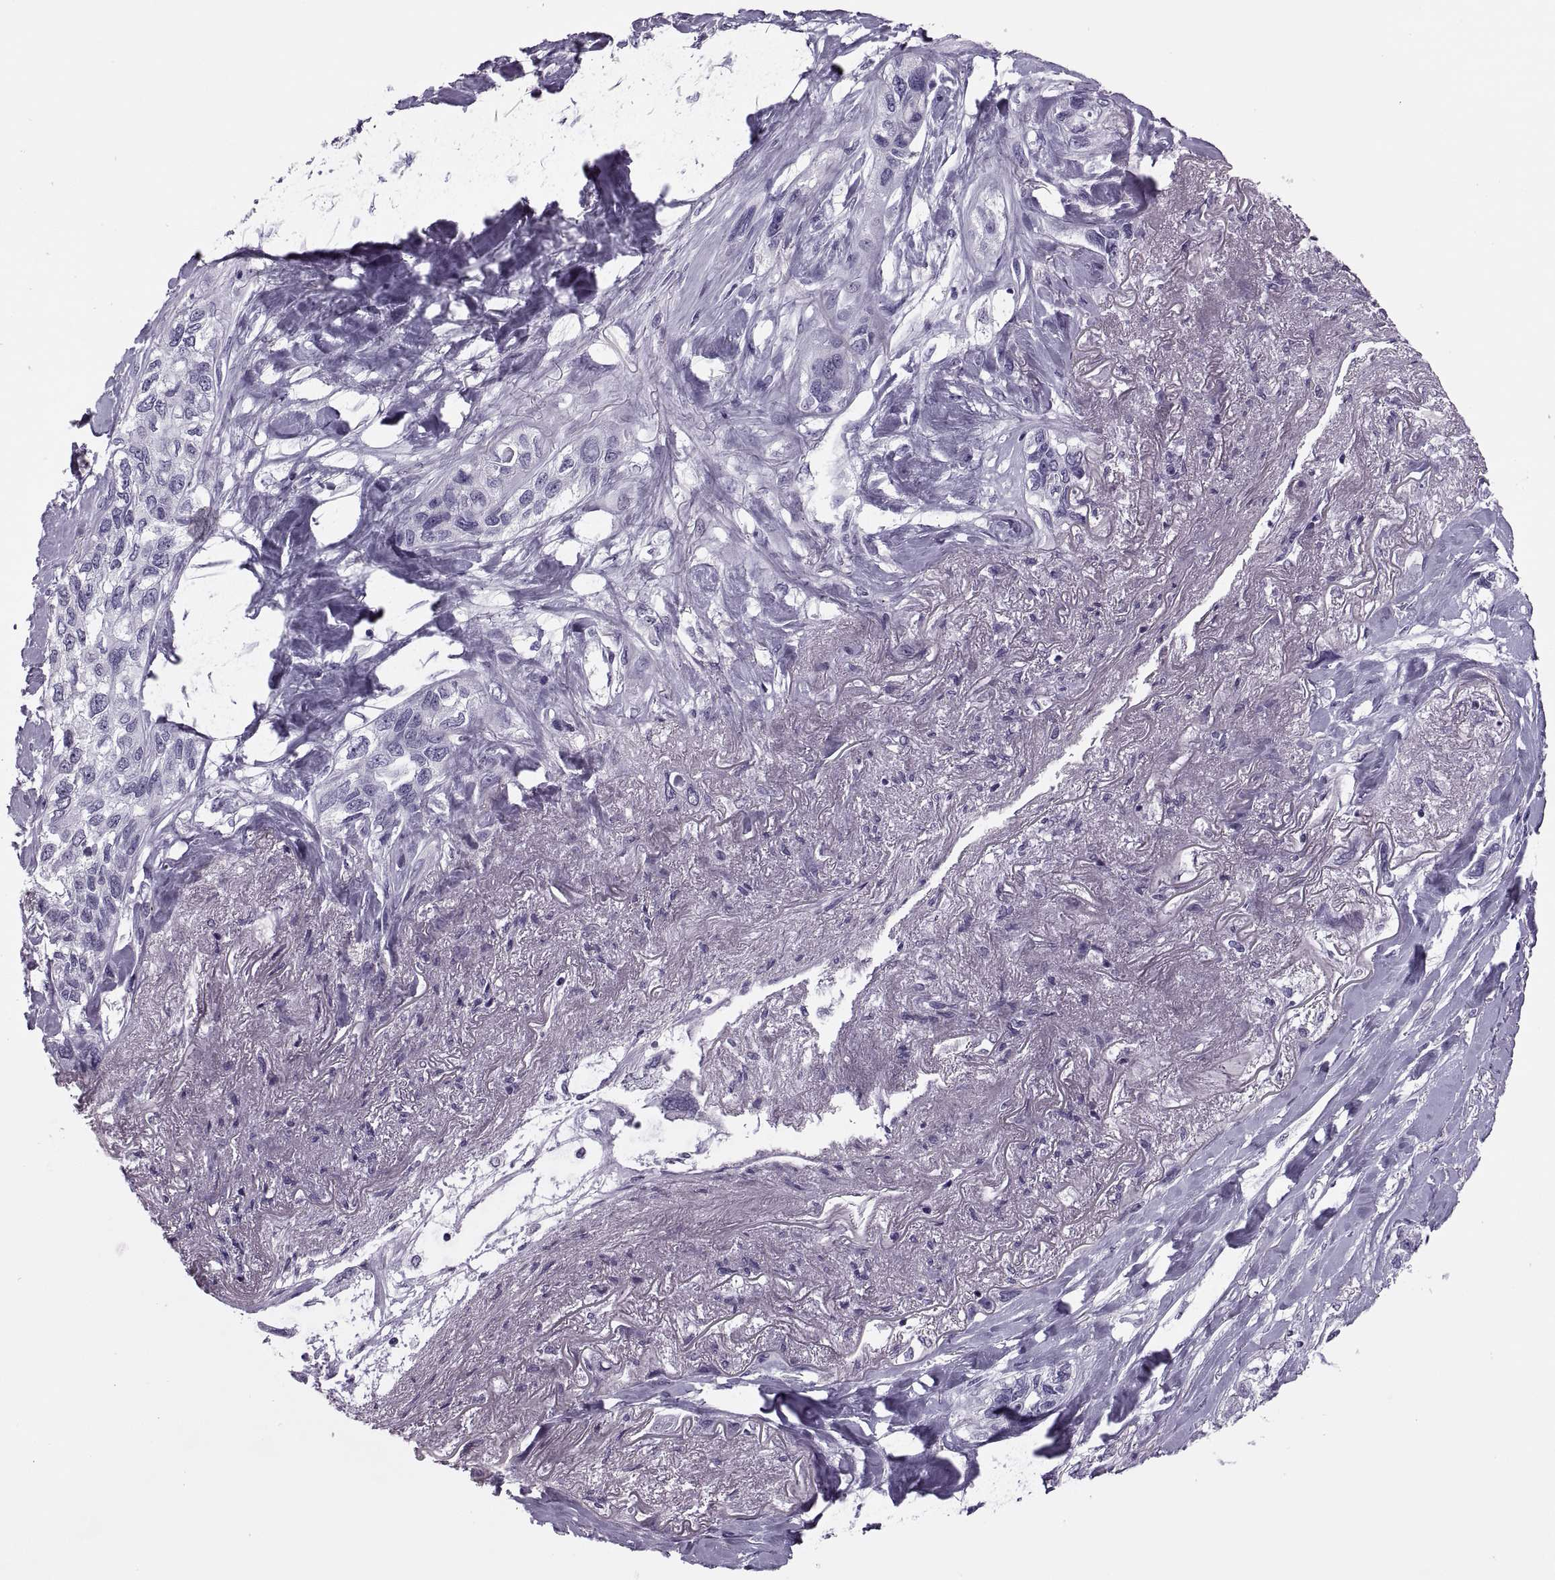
{"staining": {"intensity": "negative", "quantity": "none", "location": "none"}, "tissue": "lung cancer", "cell_type": "Tumor cells", "image_type": "cancer", "snomed": [{"axis": "morphology", "description": "Squamous cell carcinoma, NOS"}, {"axis": "topography", "description": "Lung"}], "caption": "An immunohistochemistry histopathology image of squamous cell carcinoma (lung) is shown. There is no staining in tumor cells of squamous cell carcinoma (lung).", "gene": "SYNGR4", "patient": {"sex": "female", "age": 70}}